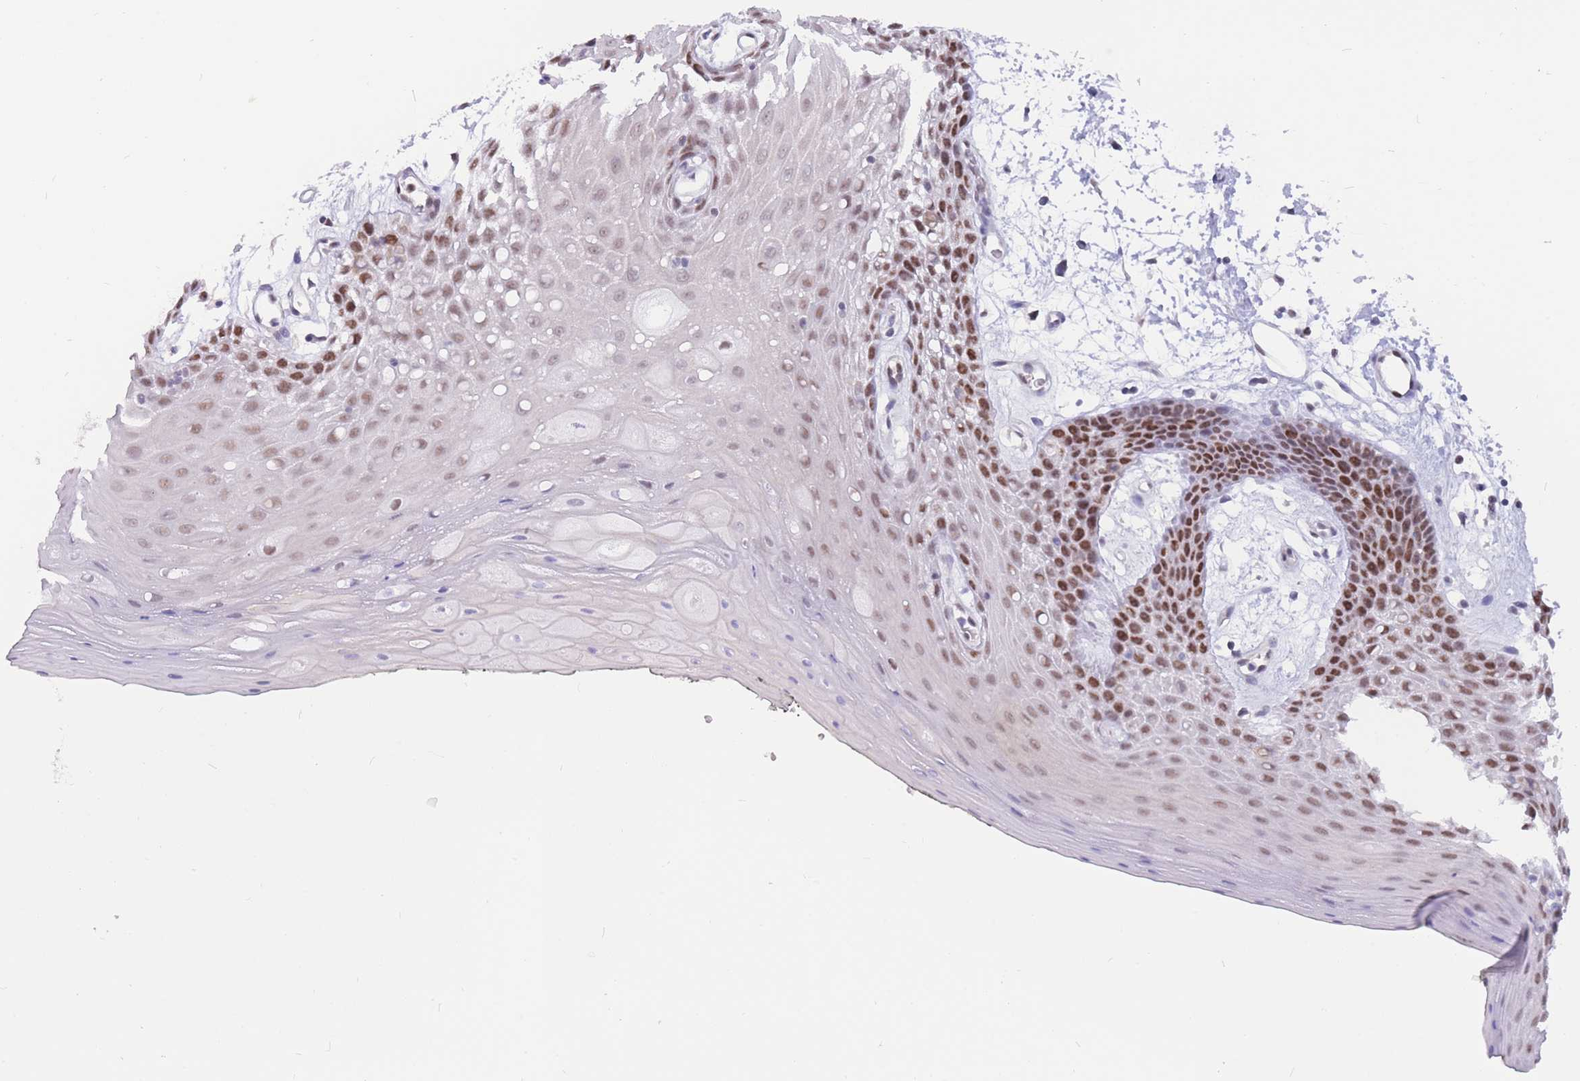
{"staining": {"intensity": "strong", "quantity": "25%-75%", "location": "nuclear"}, "tissue": "oral mucosa", "cell_type": "Squamous epithelial cells", "image_type": "normal", "snomed": [{"axis": "morphology", "description": "Normal tissue, NOS"}, {"axis": "topography", "description": "Oral tissue"}, {"axis": "topography", "description": "Tounge, NOS"}], "caption": "A high-resolution histopathology image shows immunohistochemistry staining of benign oral mucosa, which displays strong nuclear staining in about 25%-75% of squamous epithelial cells.", "gene": "NASP", "patient": {"sex": "female", "age": 59}}